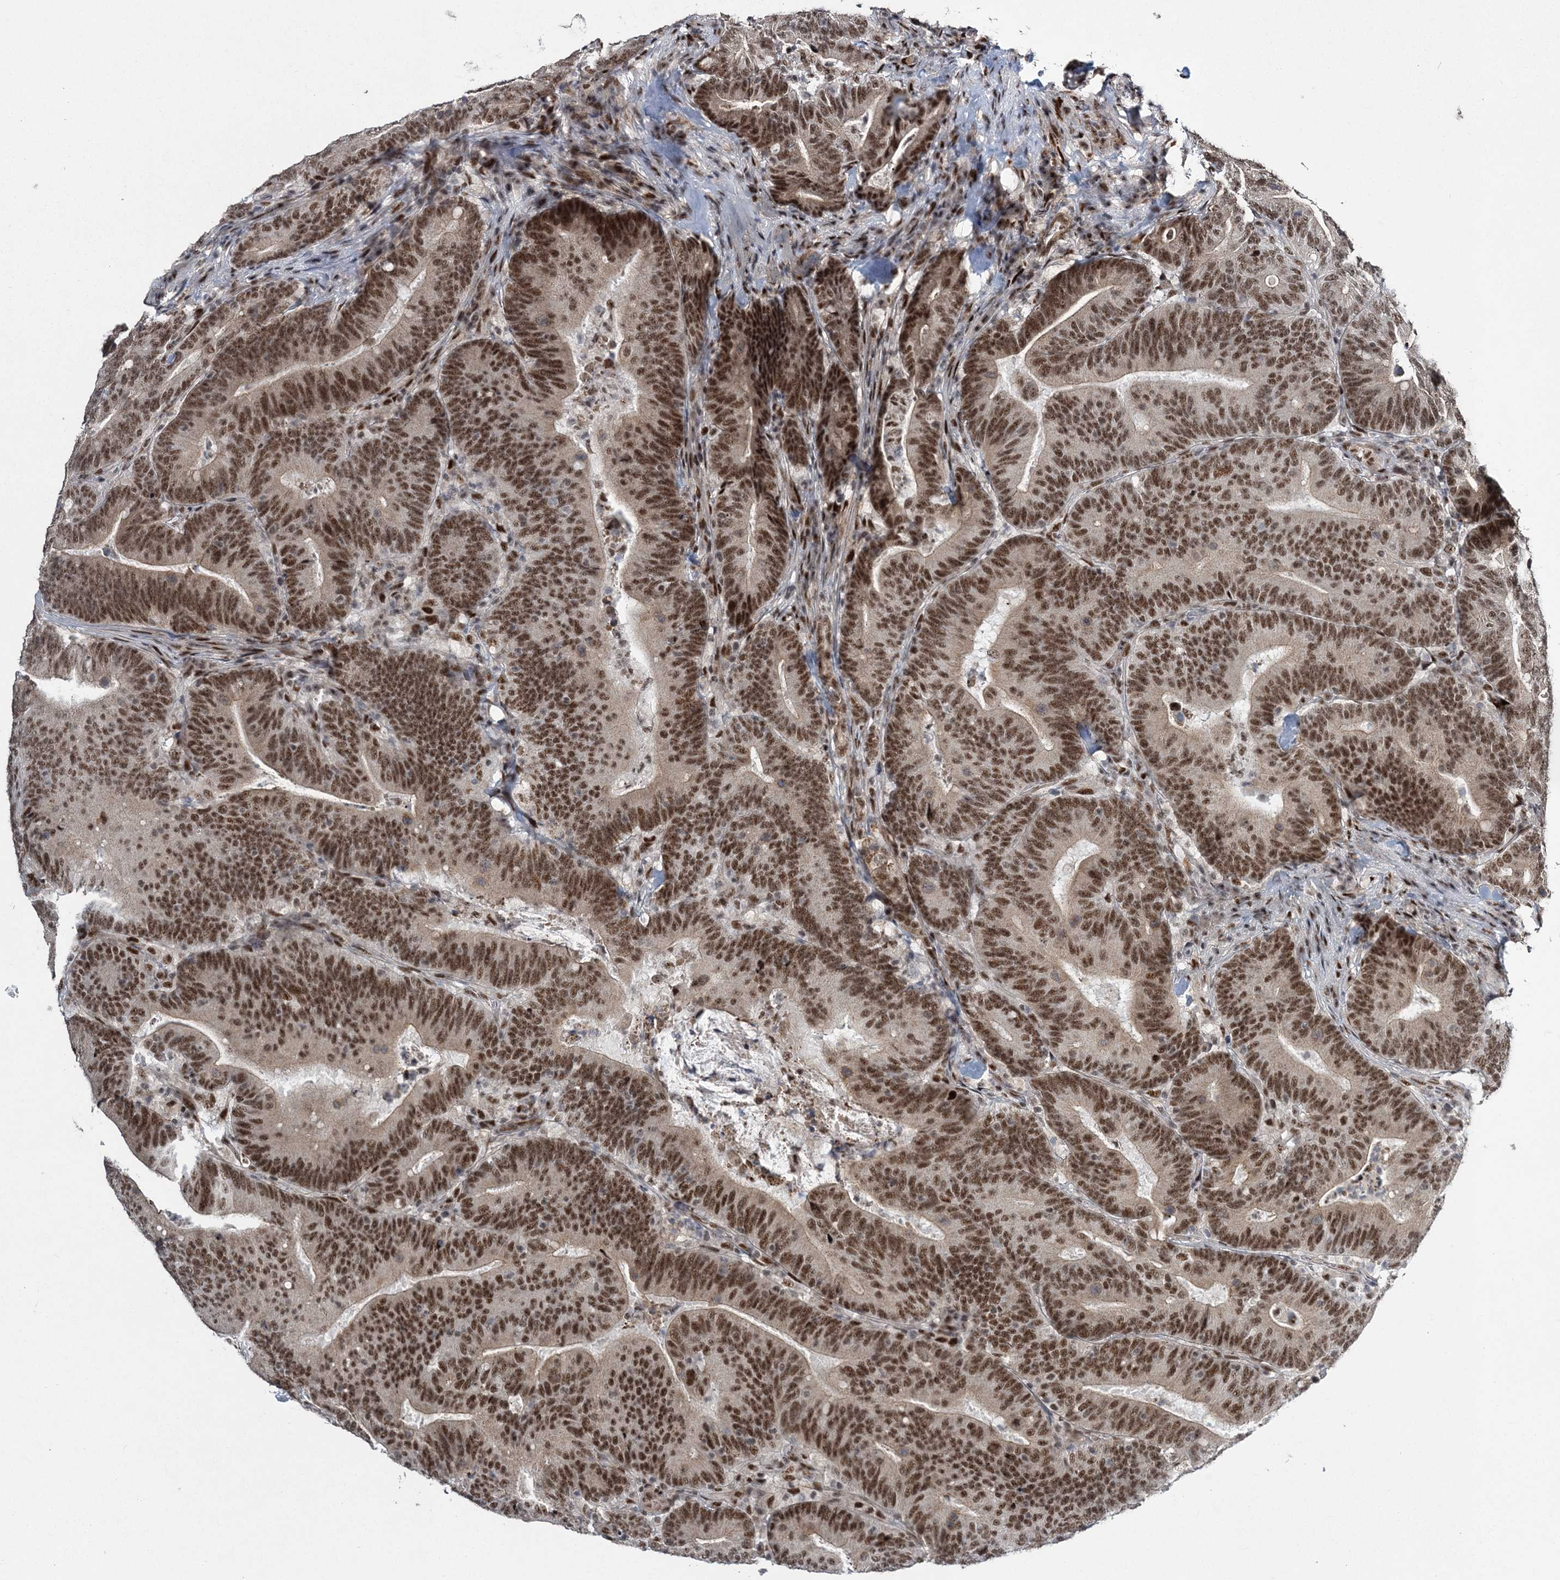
{"staining": {"intensity": "strong", "quantity": ">75%", "location": "nuclear"}, "tissue": "colorectal cancer", "cell_type": "Tumor cells", "image_type": "cancer", "snomed": [{"axis": "morphology", "description": "Adenocarcinoma, NOS"}, {"axis": "topography", "description": "Colon"}], "caption": "Strong nuclear expression is present in about >75% of tumor cells in colorectal cancer (adenocarcinoma). (DAB IHC, brown staining for protein, blue staining for nuclei).", "gene": "CWC22", "patient": {"sex": "female", "age": 66}}